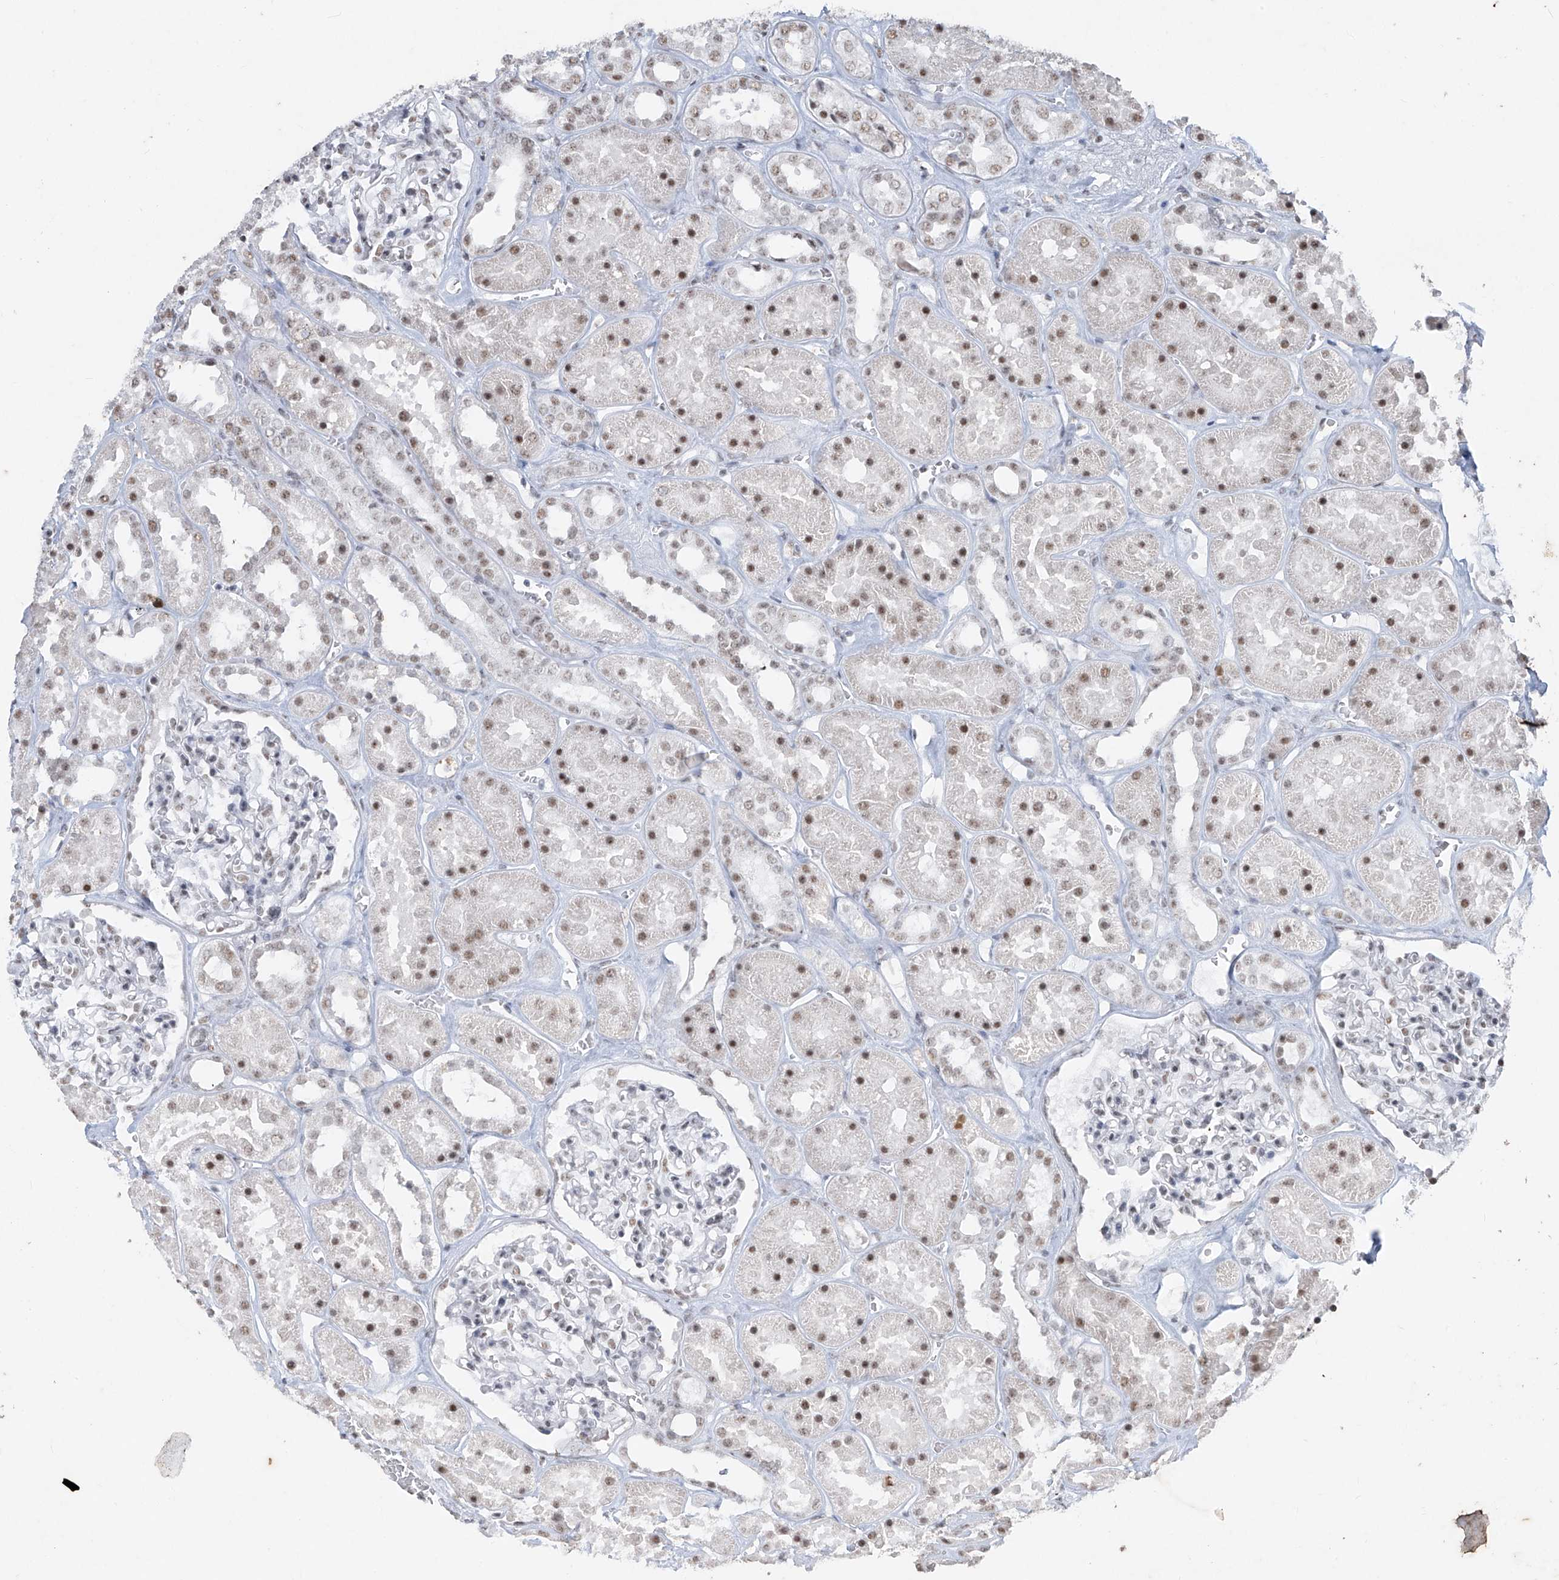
{"staining": {"intensity": "weak", "quantity": "<25%", "location": "nuclear"}, "tissue": "kidney", "cell_type": "Cells in glomeruli", "image_type": "normal", "snomed": [{"axis": "morphology", "description": "Normal tissue, NOS"}, {"axis": "topography", "description": "Kidney"}], "caption": "IHC of normal kidney exhibits no staining in cells in glomeruli.", "gene": "TFEC", "patient": {"sex": "female", "age": 41}}